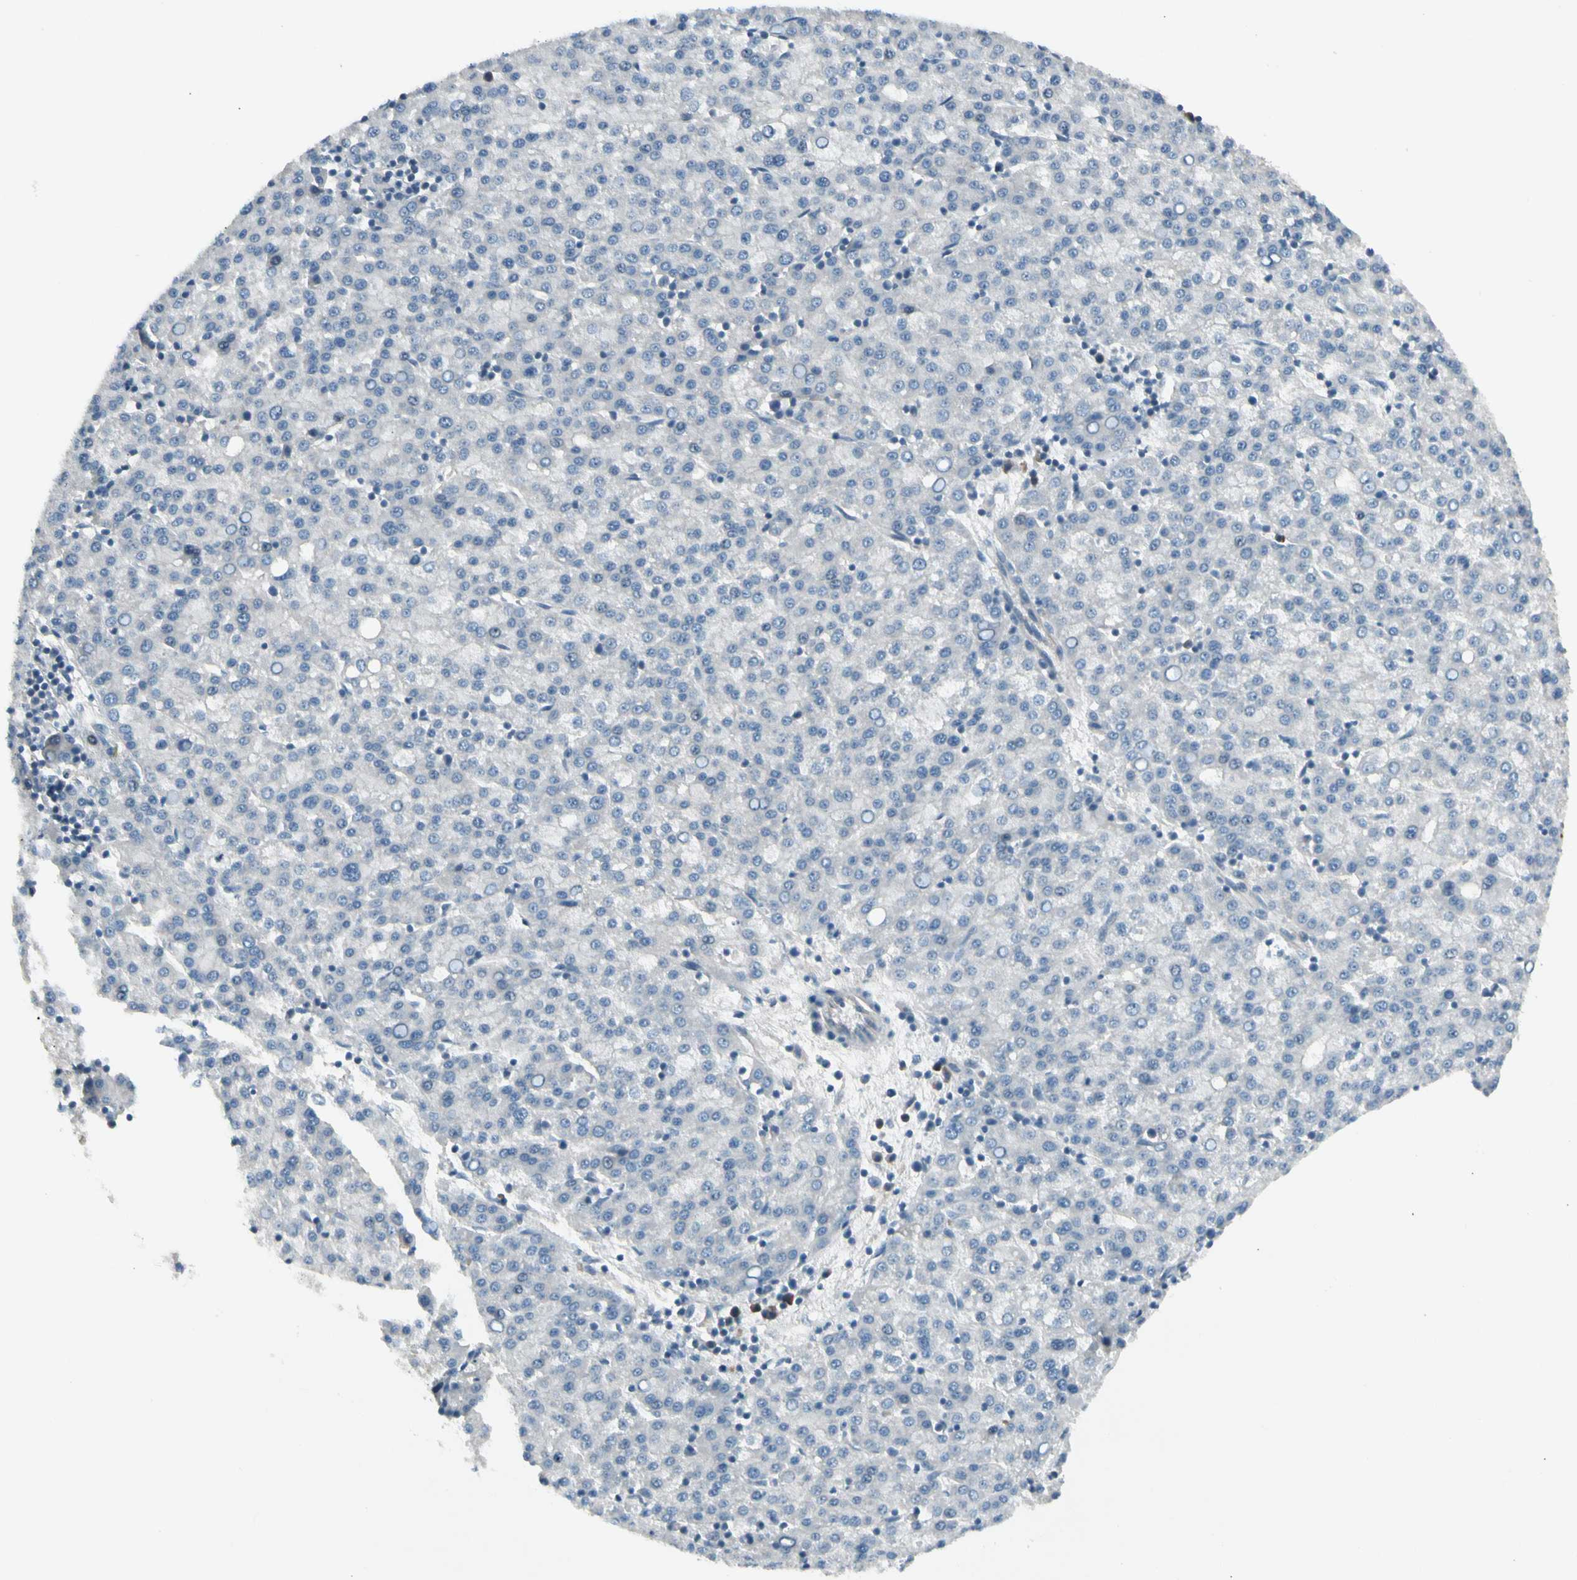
{"staining": {"intensity": "negative", "quantity": "none", "location": "none"}, "tissue": "liver cancer", "cell_type": "Tumor cells", "image_type": "cancer", "snomed": [{"axis": "morphology", "description": "Carcinoma, Hepatocellular, NOS"}, {"axis": "topography", "description": "Liver"}], "caption": "The histopathology image displays no staining of tumor cells in liver cancer.", "gene": "PANK2", "patient": {"sex": "female", "age": 58}}